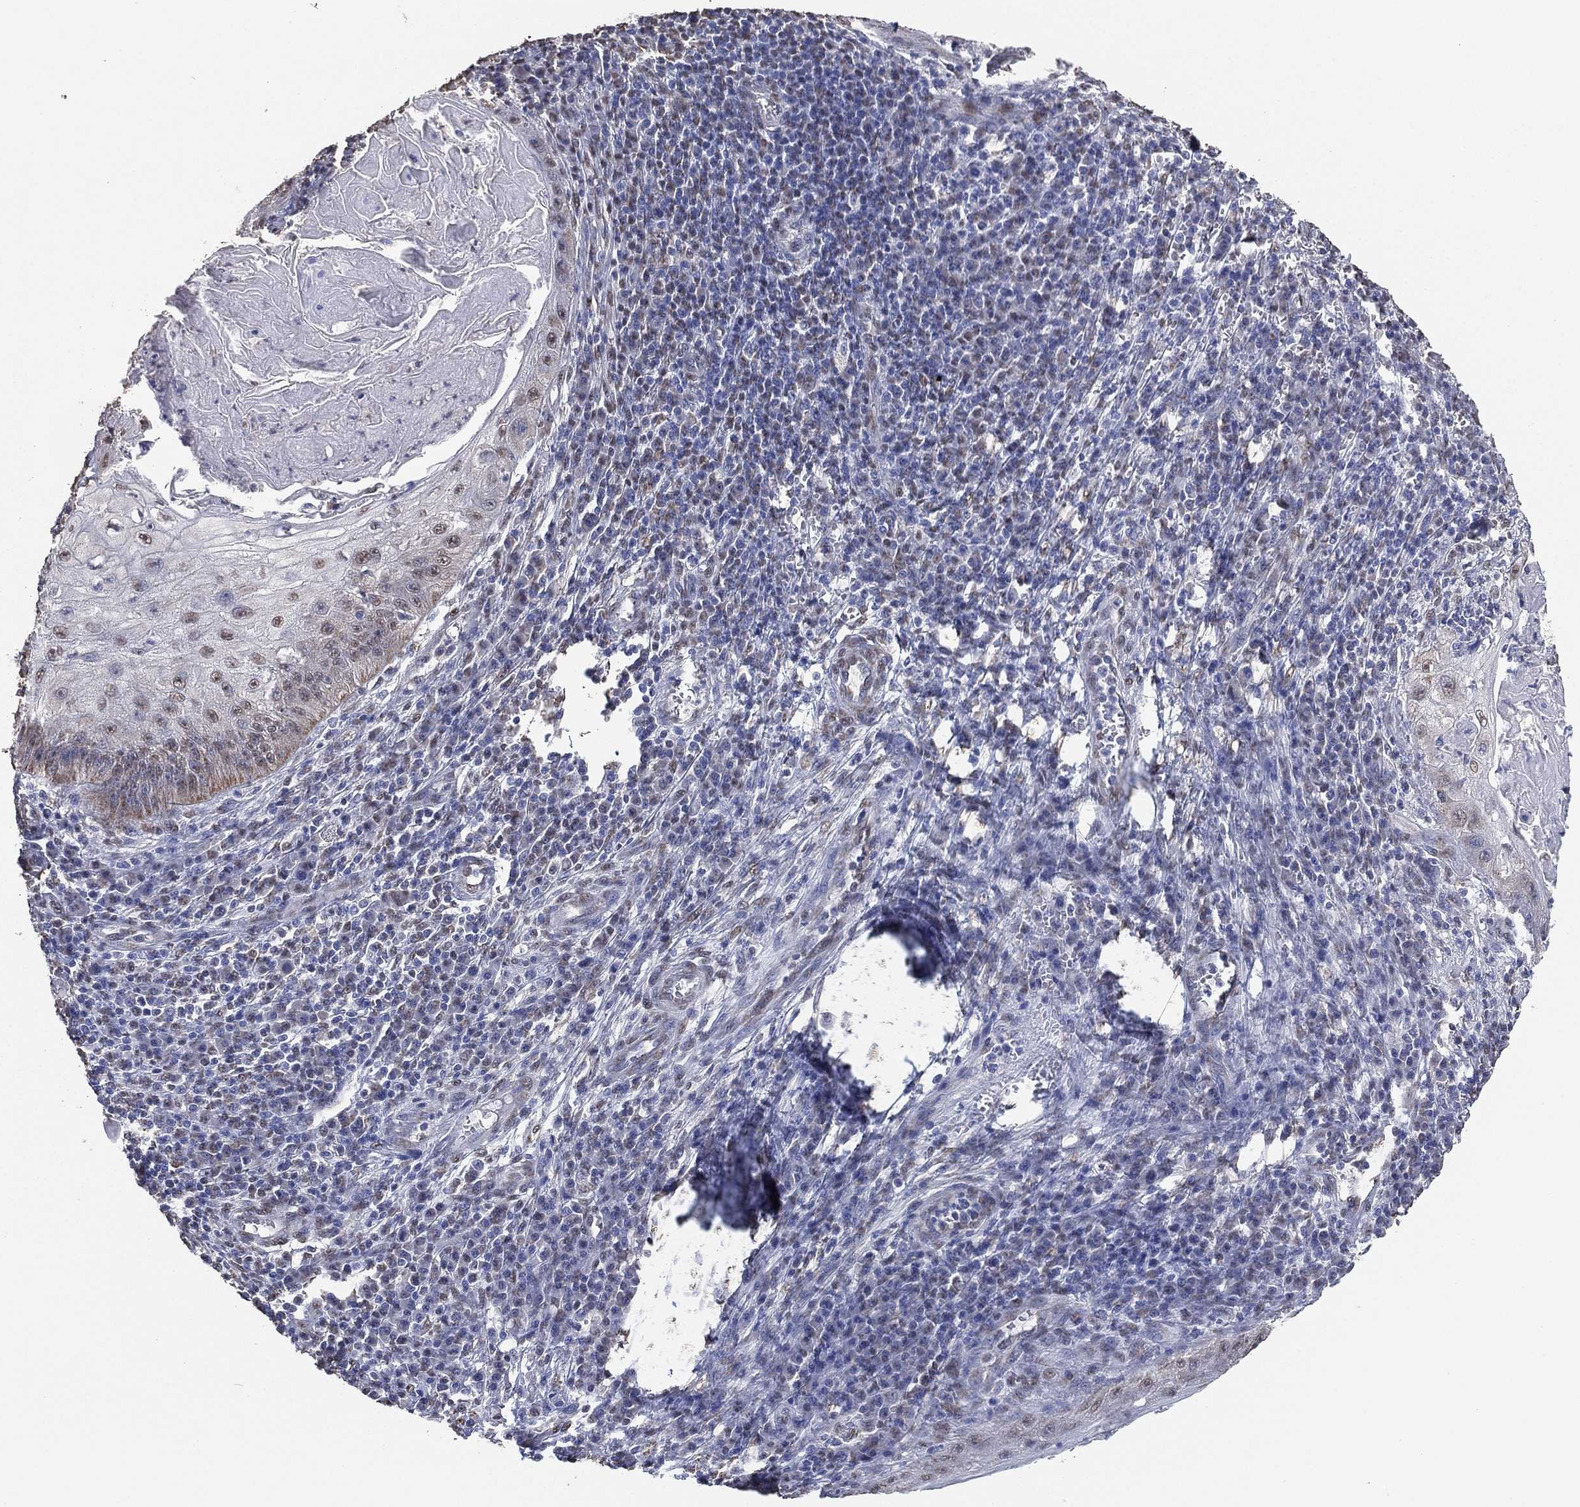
{"staining": {"intensity": "weak", "quantity": "<25%", "location": "nuclear"}, "tissue": "skin cancer", "cell_type": "Tumor cells", "image_type": "cancer", "snomed": [{"axis": "morphology", "description": "Squamous cell carcinoma, NOS"}, {"axis": "topography", "description": "Skin"}], "caption": "Tumor cells show no significant protein staining in skin cancer.", "gene": "ALDH7A1", "patient": {"sex": "male", "age": 70}}